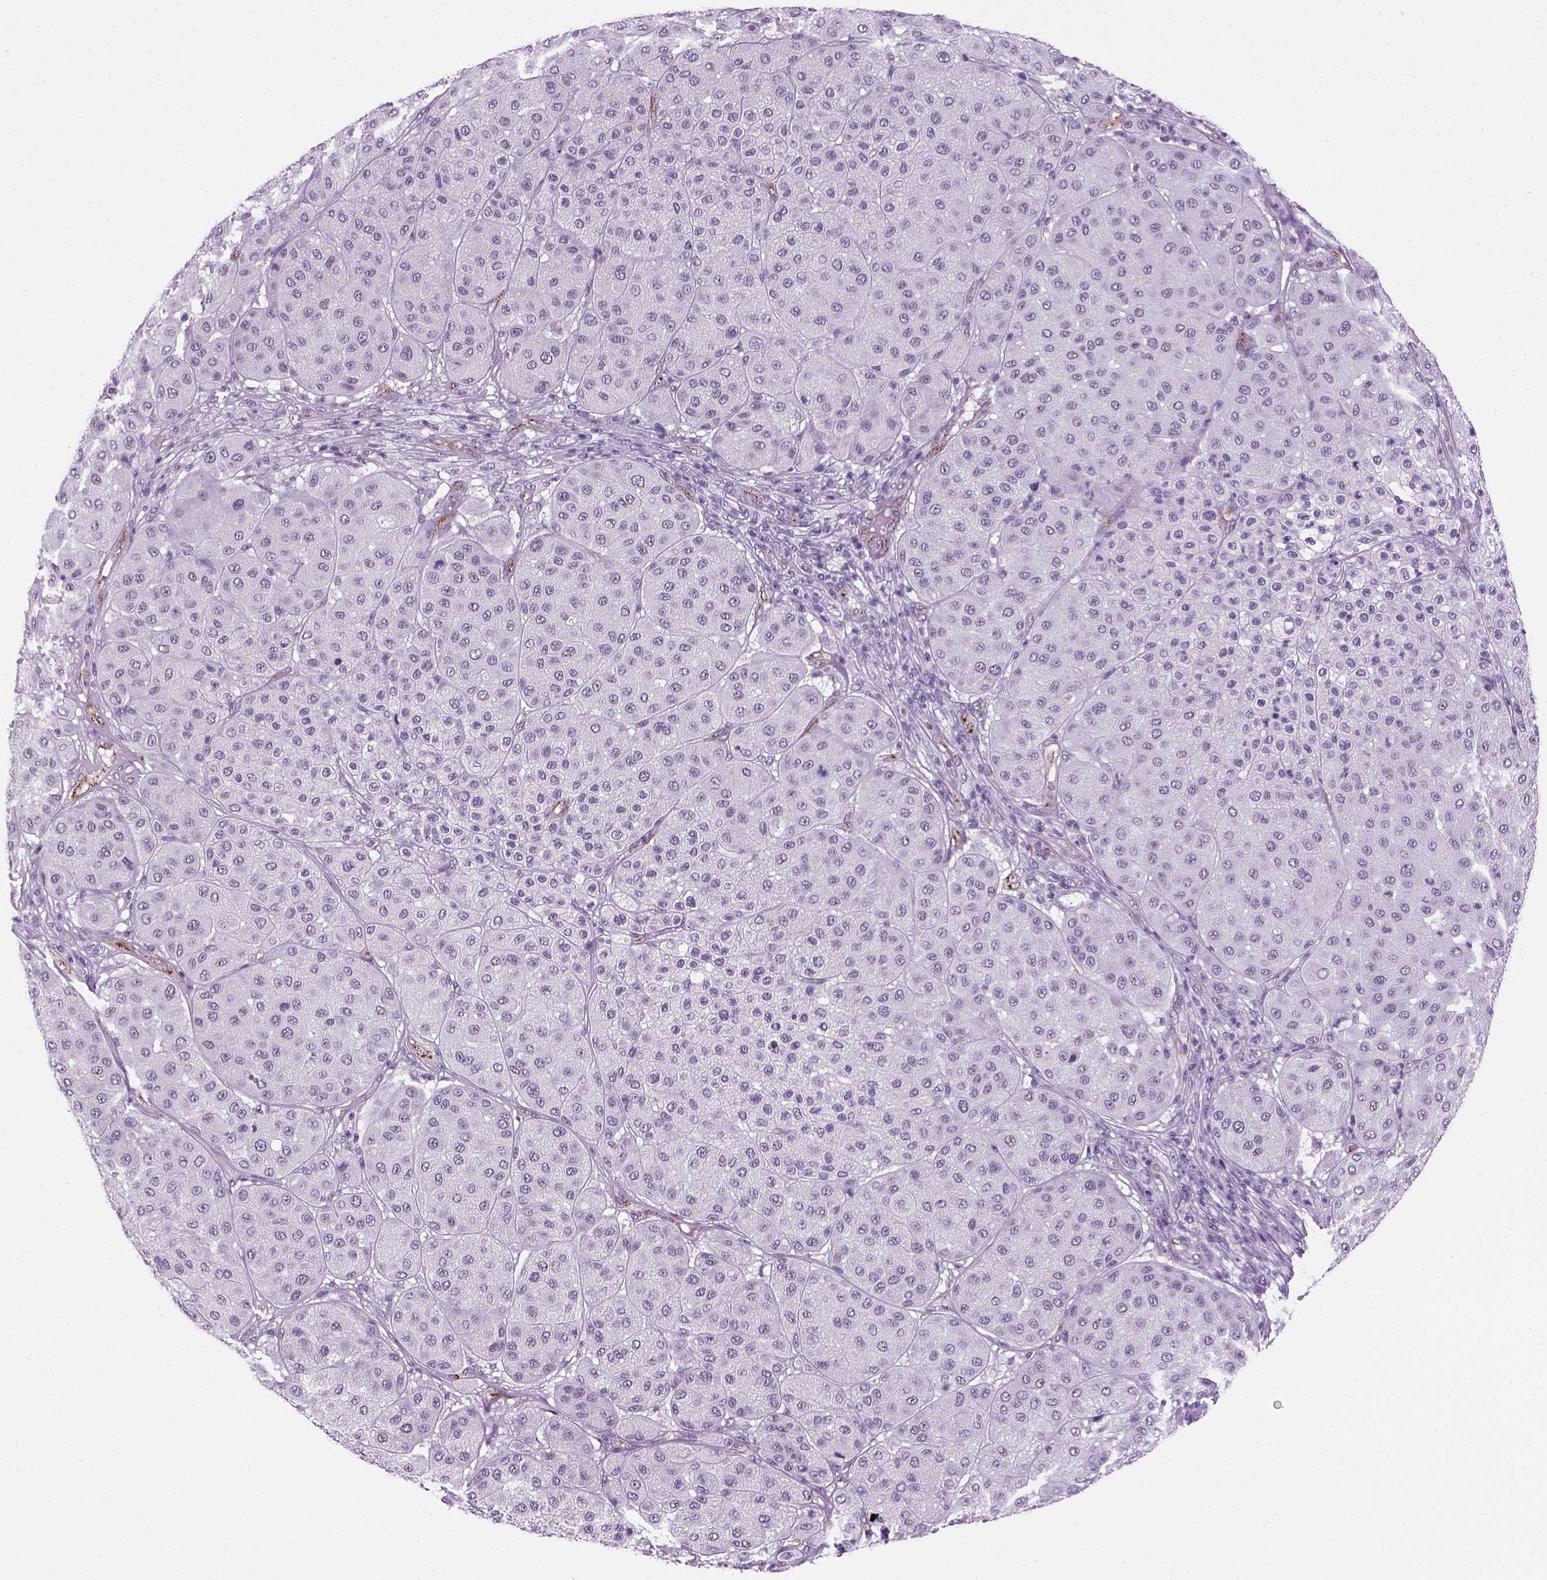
{"staining": {"intensity": "negative", "quantity": "none", "location": "none"}, "tissue": "melanoma", "cell_type": "Tumor cells", "image_type": "cancer", "snomed": [{"axis": "morphology", "description": "Malignant melanoma, Metastatic site"}, {"axis": "topography", "description": "Smooth muscle"}], "caption": "An immunohistochemistry (IHC) histopathology image of melanoma is shown. There is no staining in tumor cells of melanoma.", "gene": "VWF", "patient": {"sex": "male", "age": 41}}